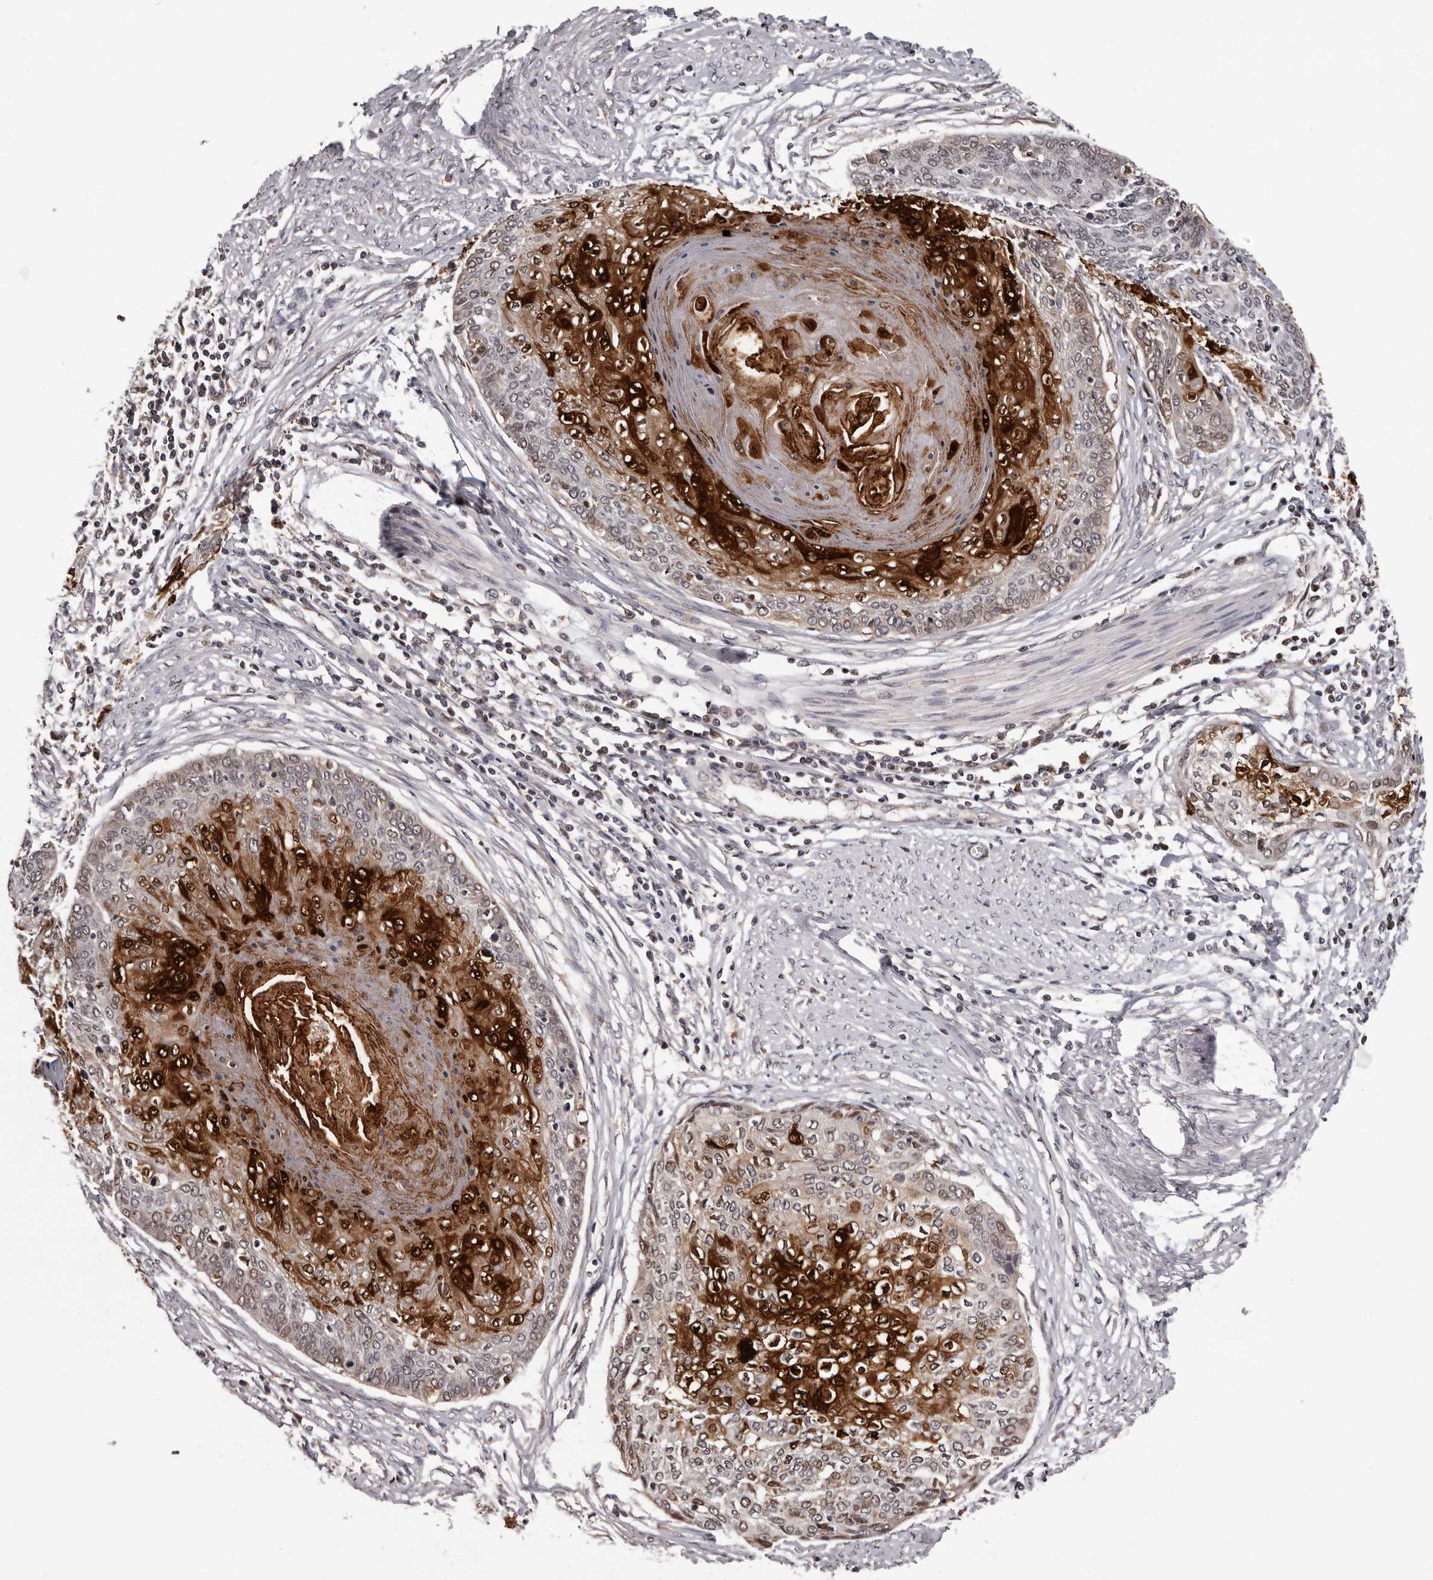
{"staining": {"intensity": "strong", "quantity": "25%-75%", "location": "cytoplasmic/membranous,nuclear"}, "tissue": "cervical cancer", "cell_type": "Tumor cells", "image_type": "cancer", "snomed": [{"axis": "morphology", "description": "Squamous cell carcinoma, NOS"}, {"axis": "topography", "description": "Cervix"}], "caption": "A brown stain labels strong cytoplasmic/membranous and nuclear staining of a protein in human squamous cell carcinoma (cervical) tumor cells.", "gene": "MED8", "patient": {"sex": "female", "age": 37}}